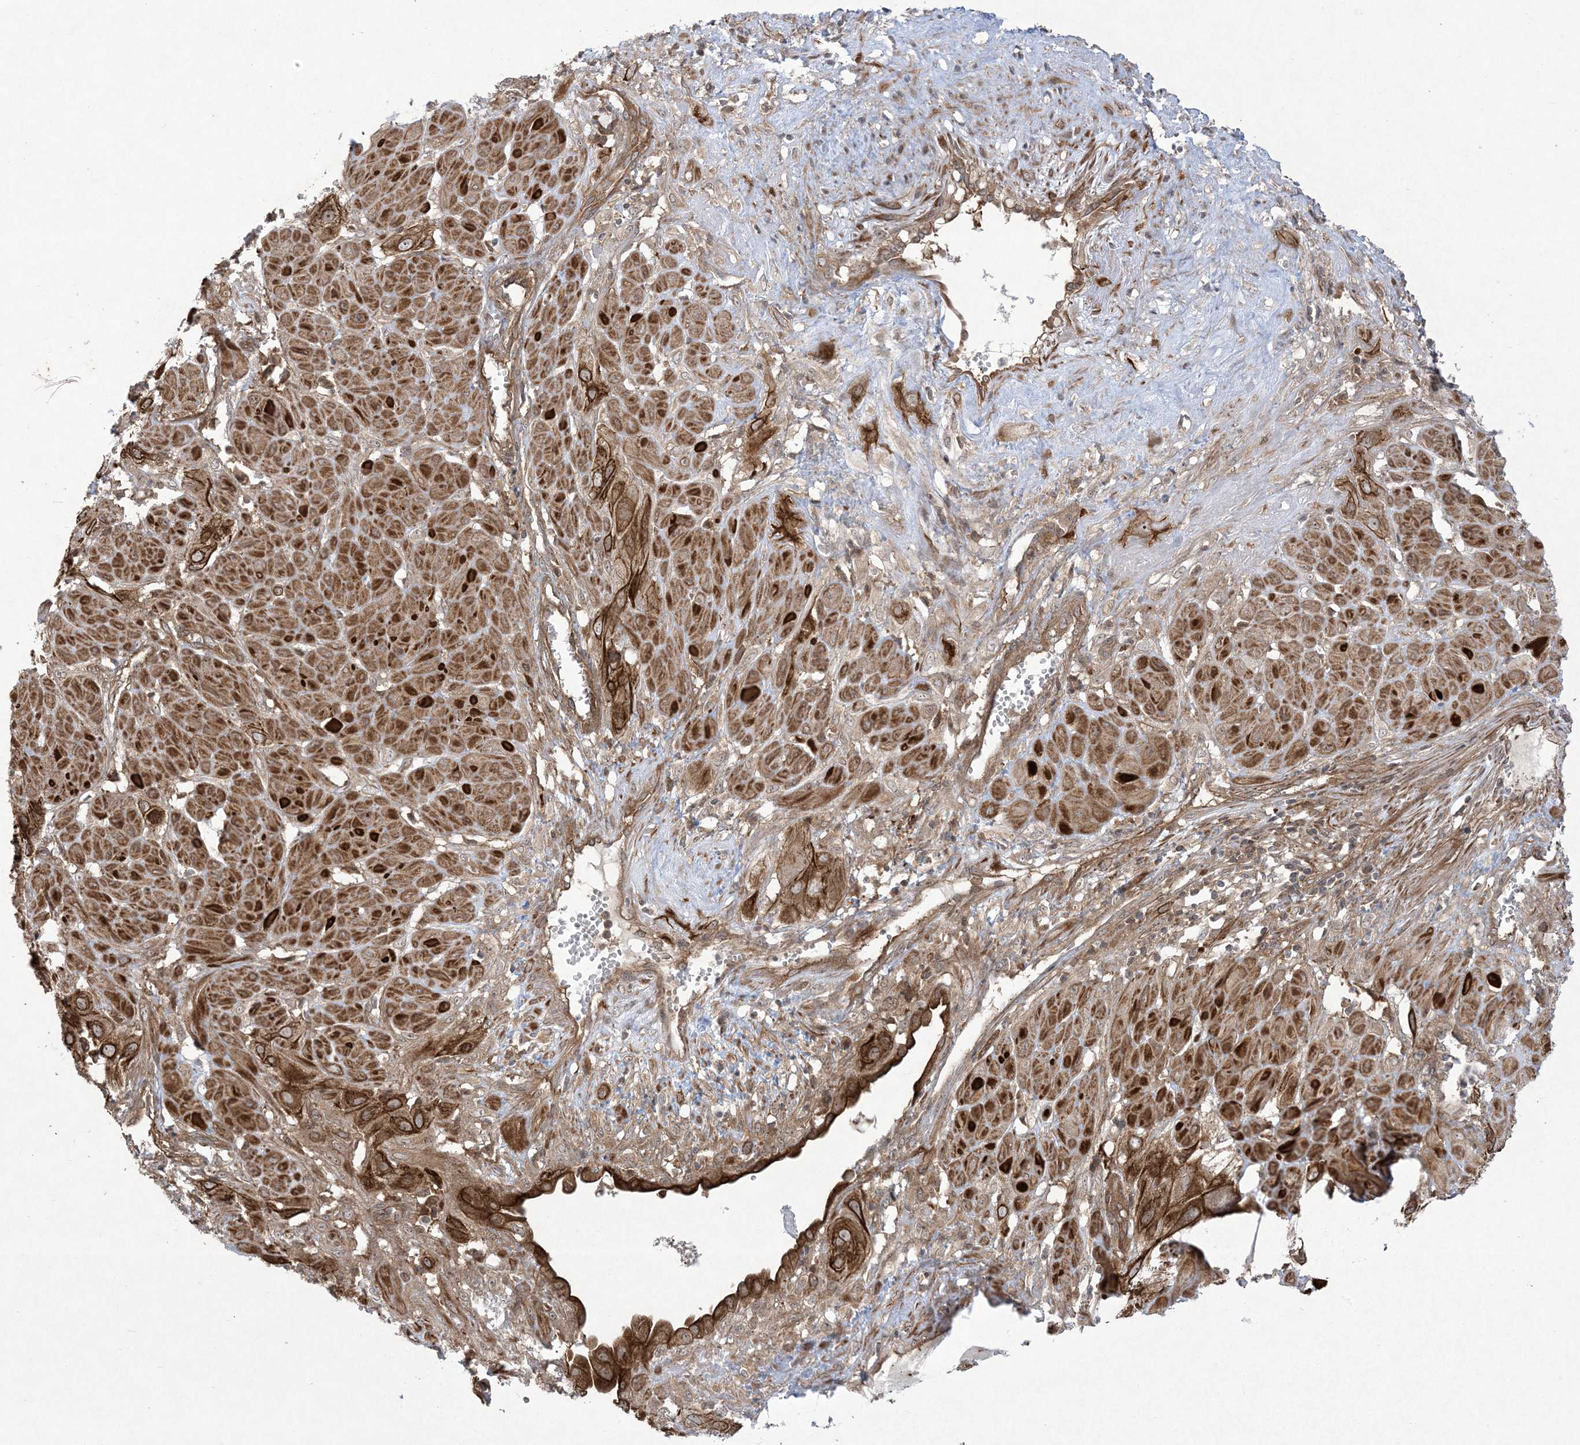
{"staining": {"intensity": "strong", "quantity": ">75%", "location": "cytoplasmic/membranous,nuclear"}, "tissue": "cervical cancer", "cell_type": "Tumor cells", "image_type": "cancer", "snomed": [{"axis": "morphology", "description": "Squamous cell carcinoma, NOS"}, {"axis": "topography", "description": "Cervix"}], "caption": "An image of cervical squamous cell carcinoma stained for a protein demonstrates strong cytoplasmic/membranous and nuclear brown staining in tumor cells.", "gene": "SOGA3", "patient": {"sex": "female", "age": 34}}